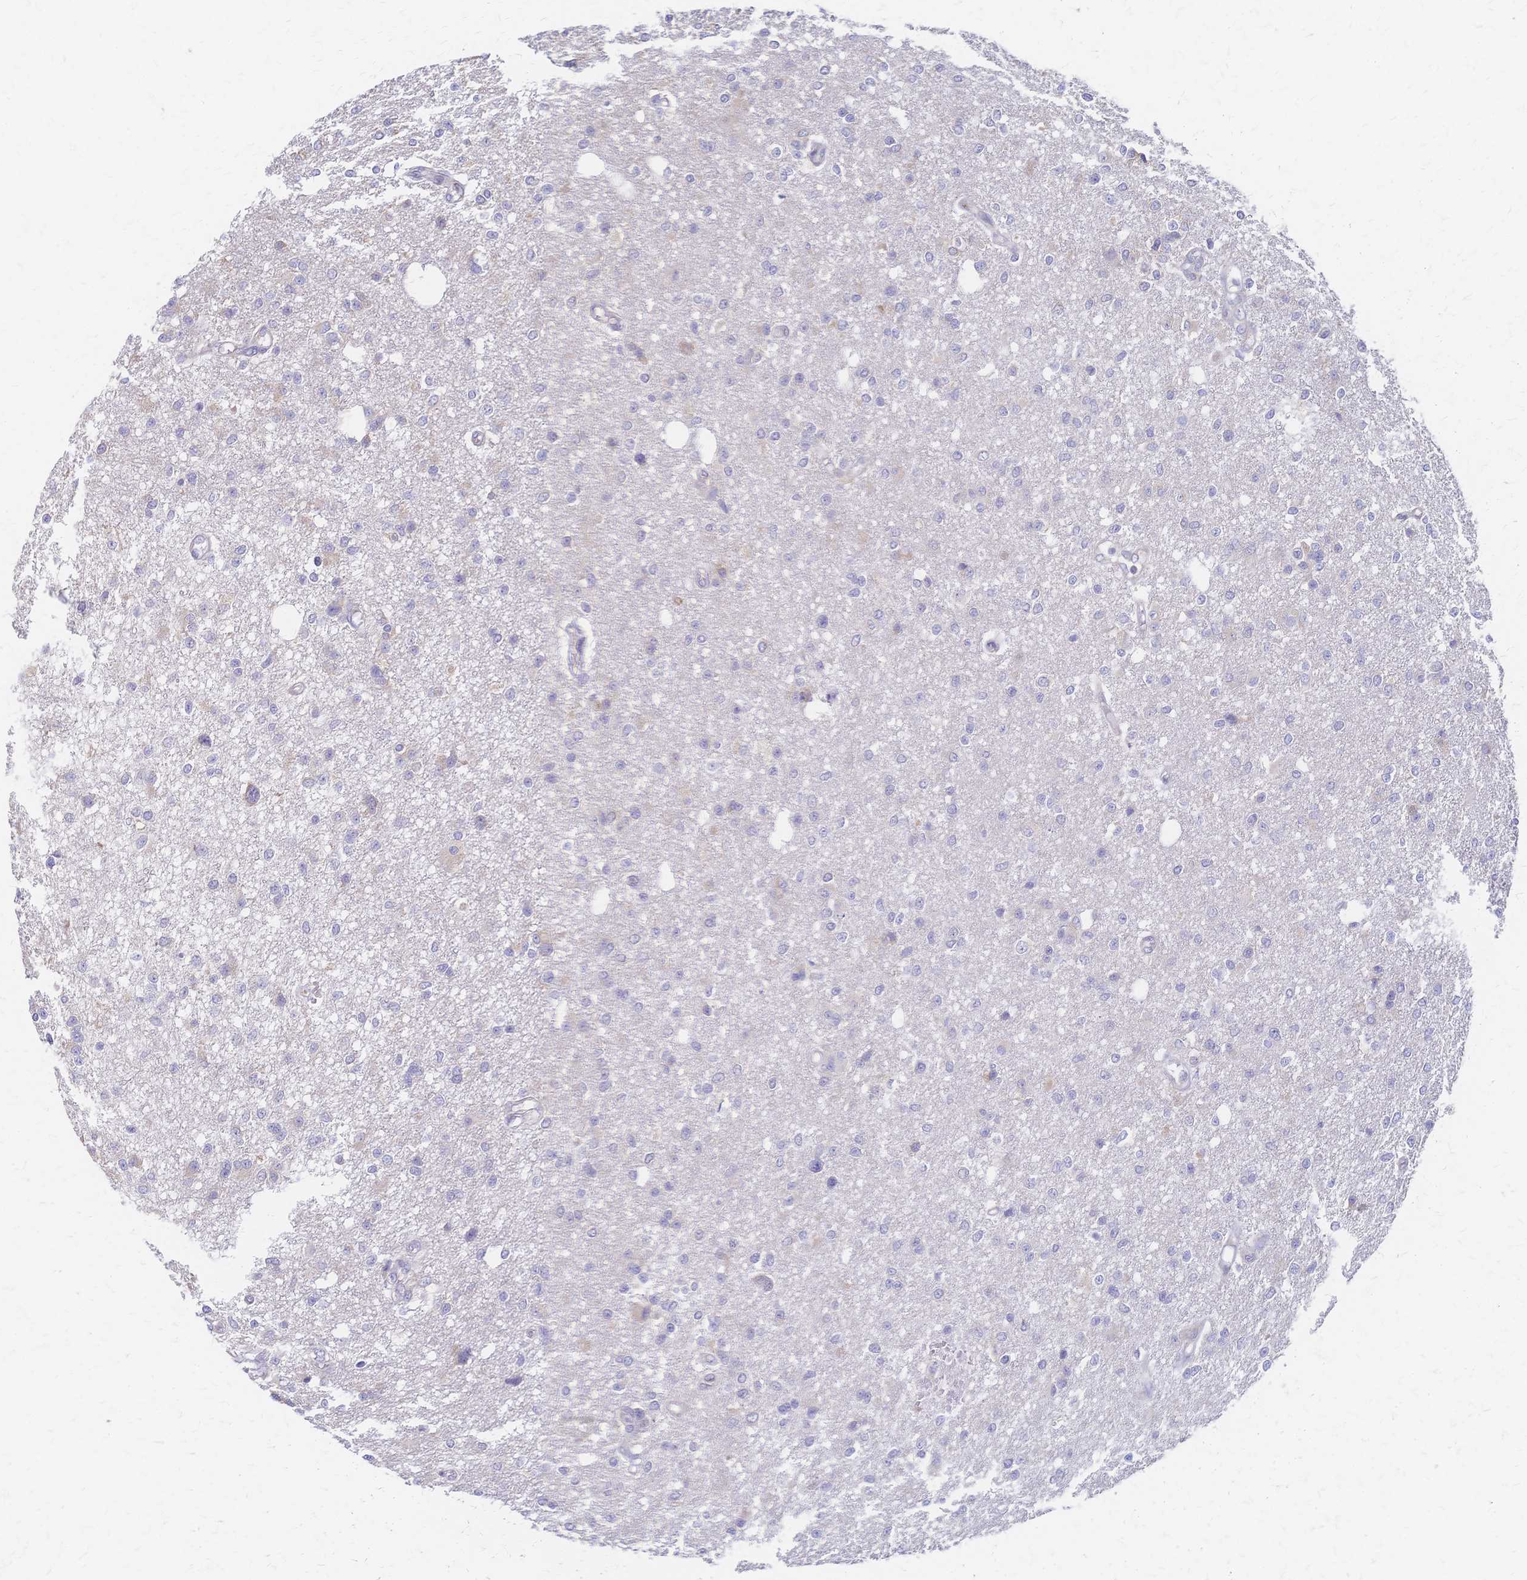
{"staining": {"intensity": "negative", "quantity": "none", "location": "none"}, "tissue": "glioma", "cell_type": "Tumor cells", "image_type": "cancer", "snomed": [{"axis": "morphology", "description": "Glioma, malignant, Low grade"}, {"axis": "topography", "description": "Brain"}], "caption": "Photomicrograph shows no protein expression in tumor cells of glioma tissue. (Immunohistochemistry, brightfield microscopy, high magnification).", "gene": "CYB5A", "patient": {"sex": "male", "age": 26}}